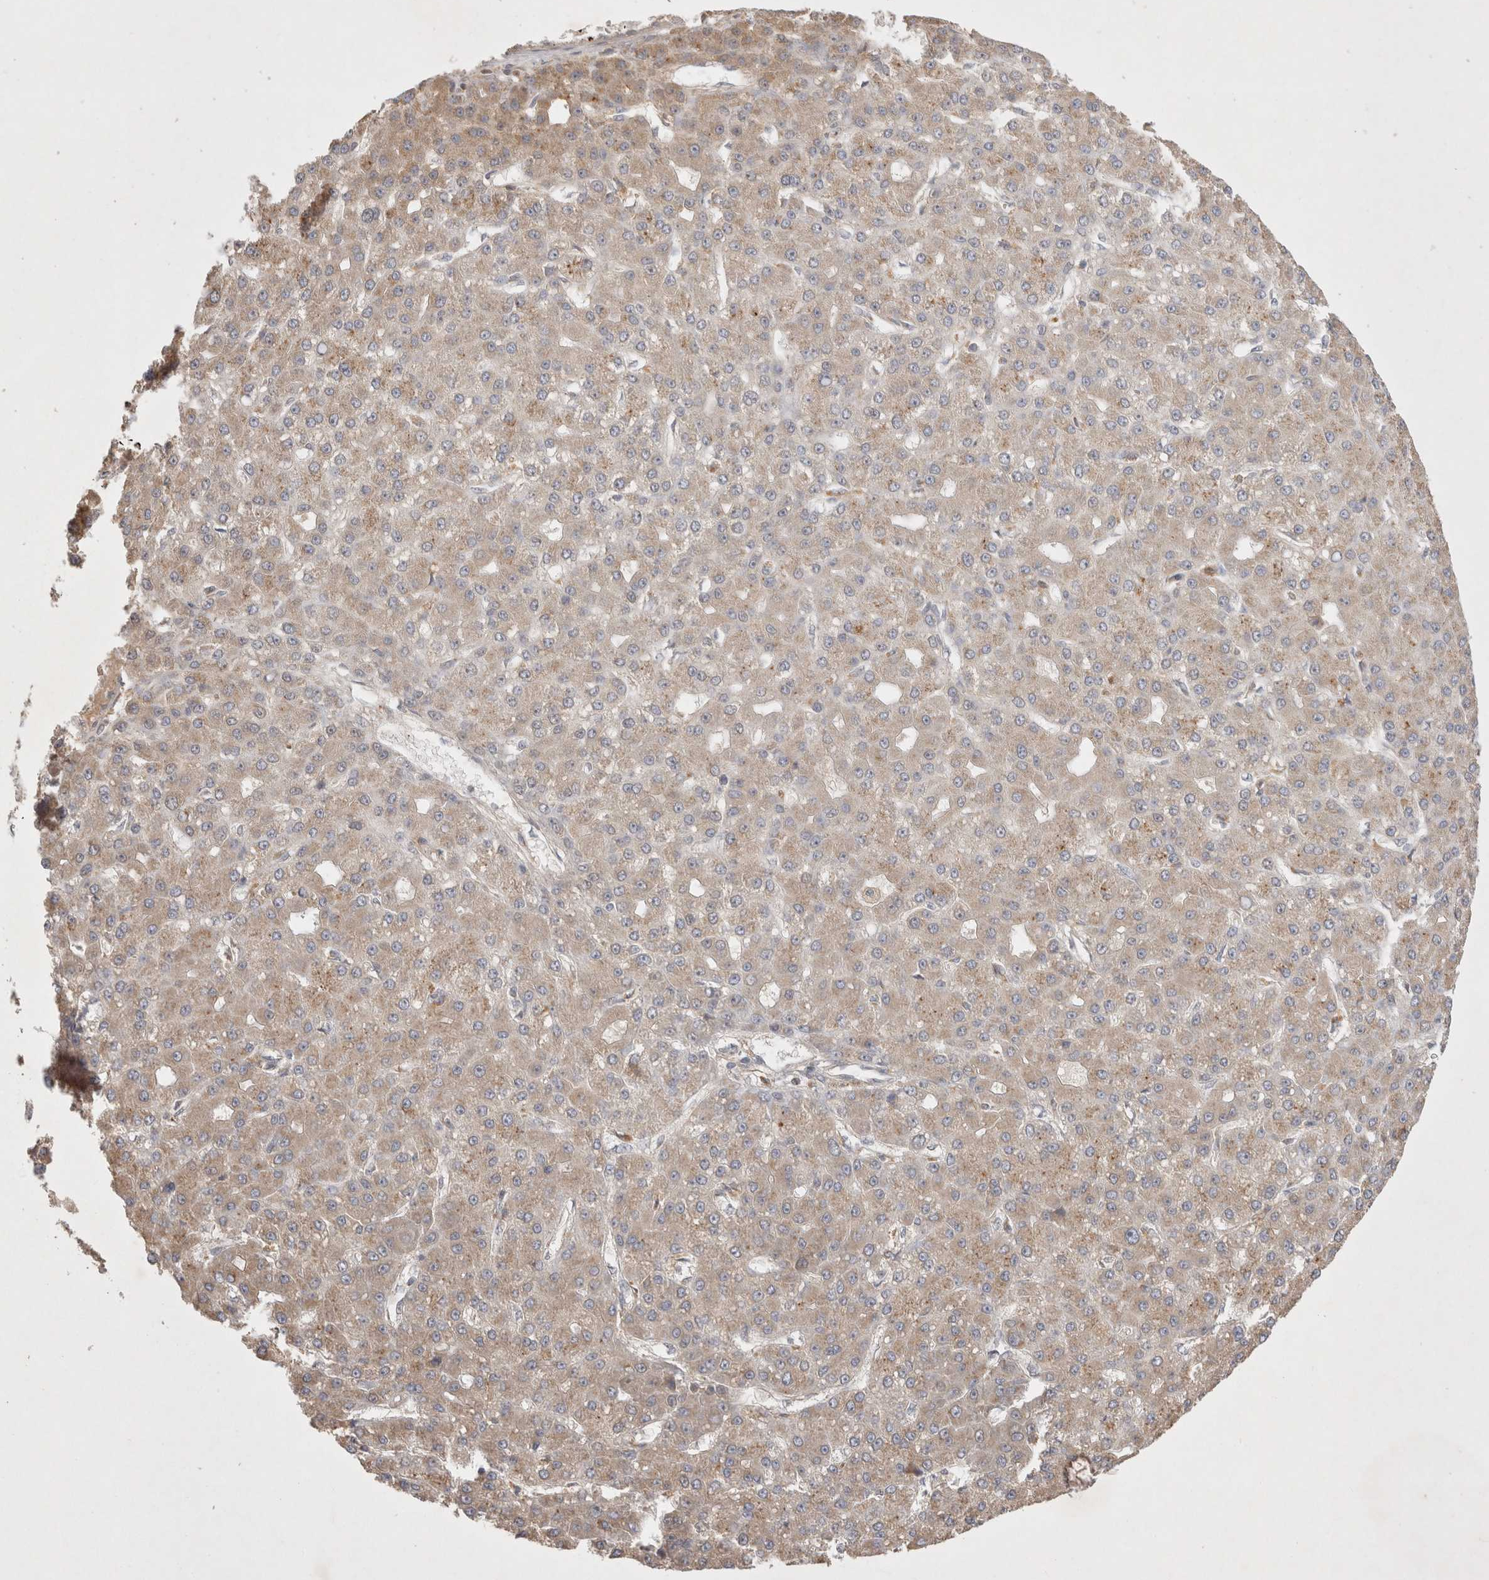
{"staining": {"intensity": "weak", "quantity": ">75%", "location": "cytoplasmic/membranous"}, "tissue": "liver cancer", "cell_type": "Tumor cells", "image_type": "cancer", "snomed": [{"axis": "morphology", "description": "Carcinoma, Hepatocellular, NOS"}, {"axis": "topography", "description": "Liver"}], "caption": "Human liver cancer stained with a brown dye reveals weak cytoplasmic/membranous positive staining in about >75% of tumor cells.", "gene": "NPC1", "patient": {"sex": "male", "age": 67}}